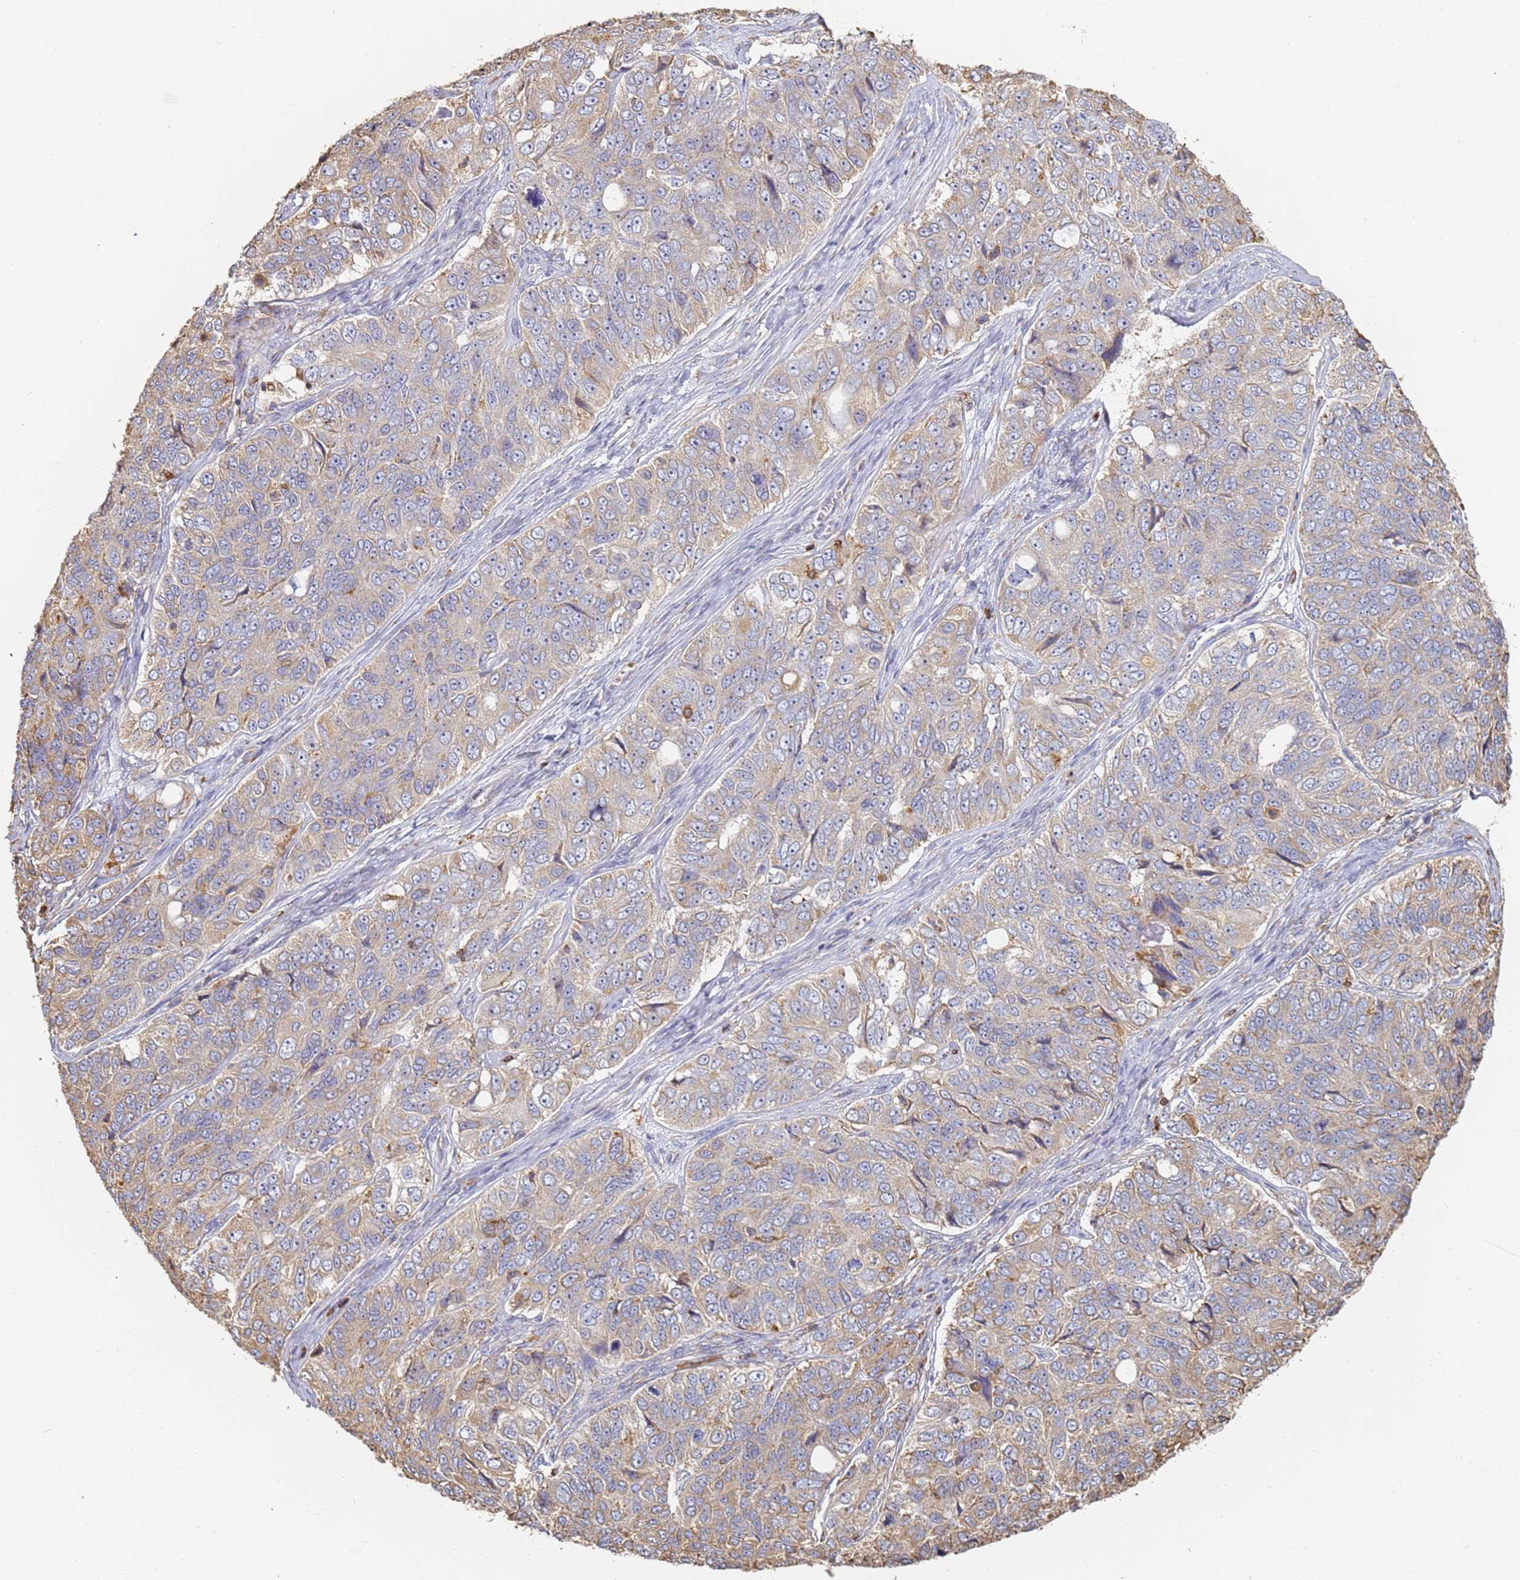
{"staining": {"intensity": "negative", "quantity": "none", "location": "none"}, "tissue": "ovarian cancer", "cell_type": "Tumor cells", "image_type": "cancer", "snomed": [{"axis": "morphology", "description": "Carcinoma, endometroid"}, {"axis": "topography", "description": "Ovary"}], "caption": "The histopathology image reveals no staining of tumor cells in ovarian cancer. The staining is performed using DAB brown chromogen with nuclei counter-stained in using hematoxylin.", "gene": "BIN2", "patient": {"sex": "female", "age": 51}}